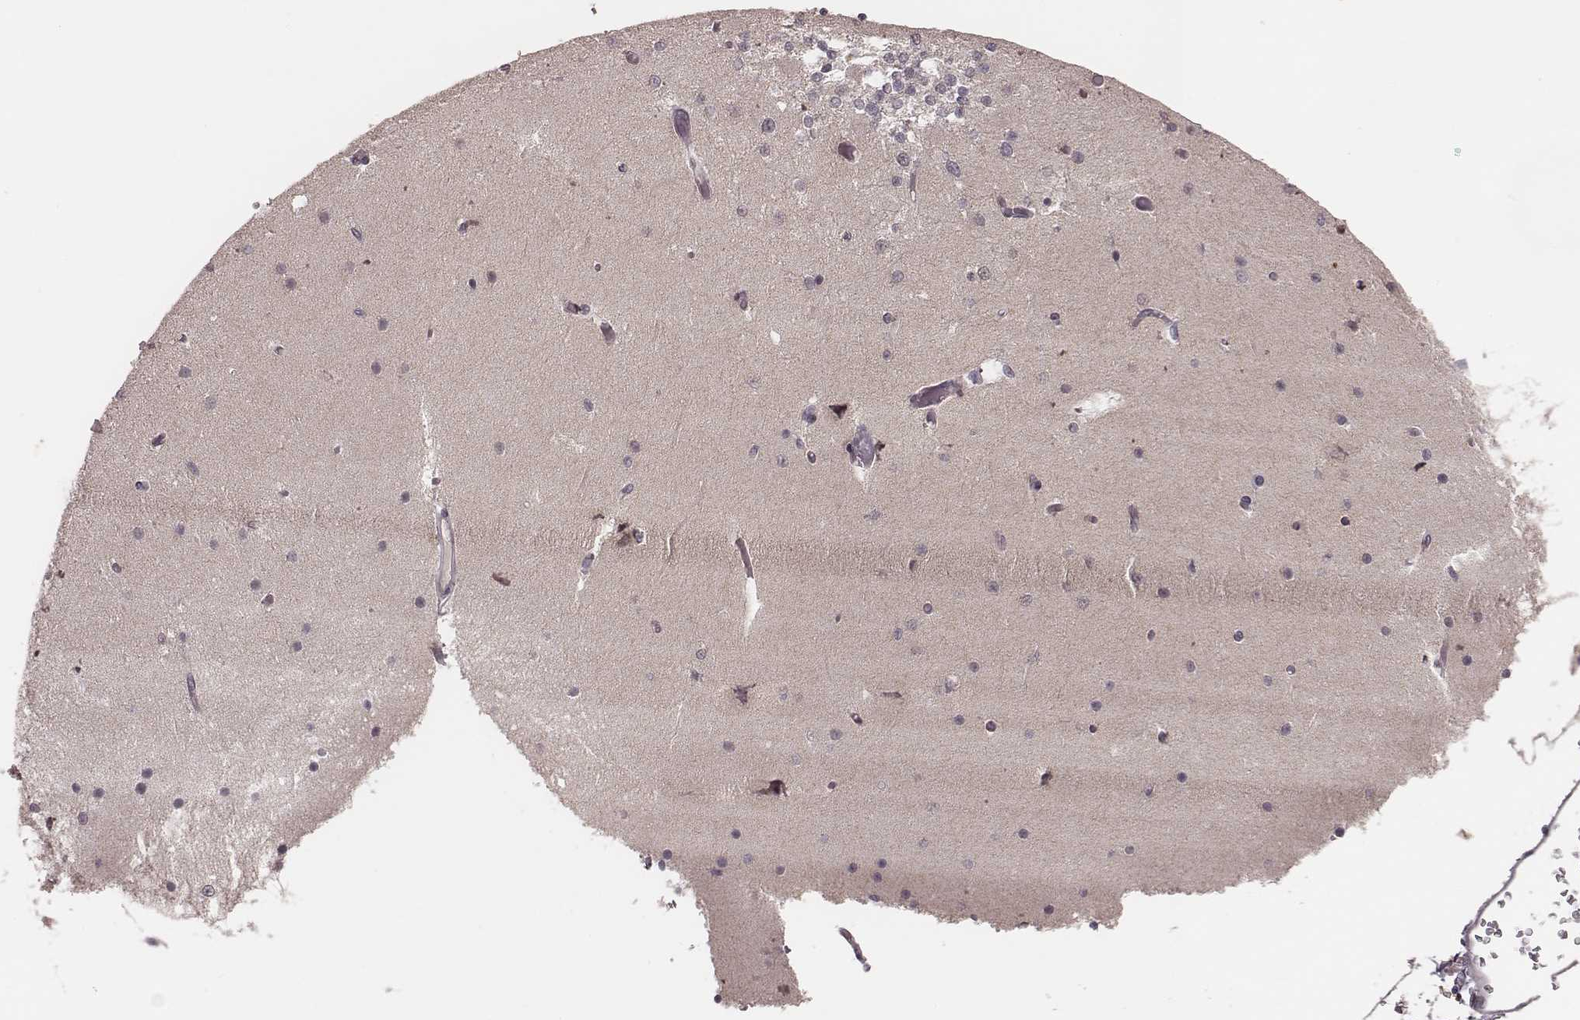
{"staining": {"intensity": "negative", "quantity": "none", "location": "none"}, "tissue": "cerebellum", "cell_type": "Cells in granular layer", "image_type": "normal", "snomed": [{"axis": "morphology", "description": "Normal tissue, NOS"}, {"axis": "topography", "description": "Cerebellum"}], "caption": "Cells in granular layer show no significant protein positivity in unremarkable cerebellum. The staining is performed using DAB brown chromogen with nuclei counter-stained in using hematoxylin.", "gene": "LY6K", "patient": {"sex": "female", "age": 28}}